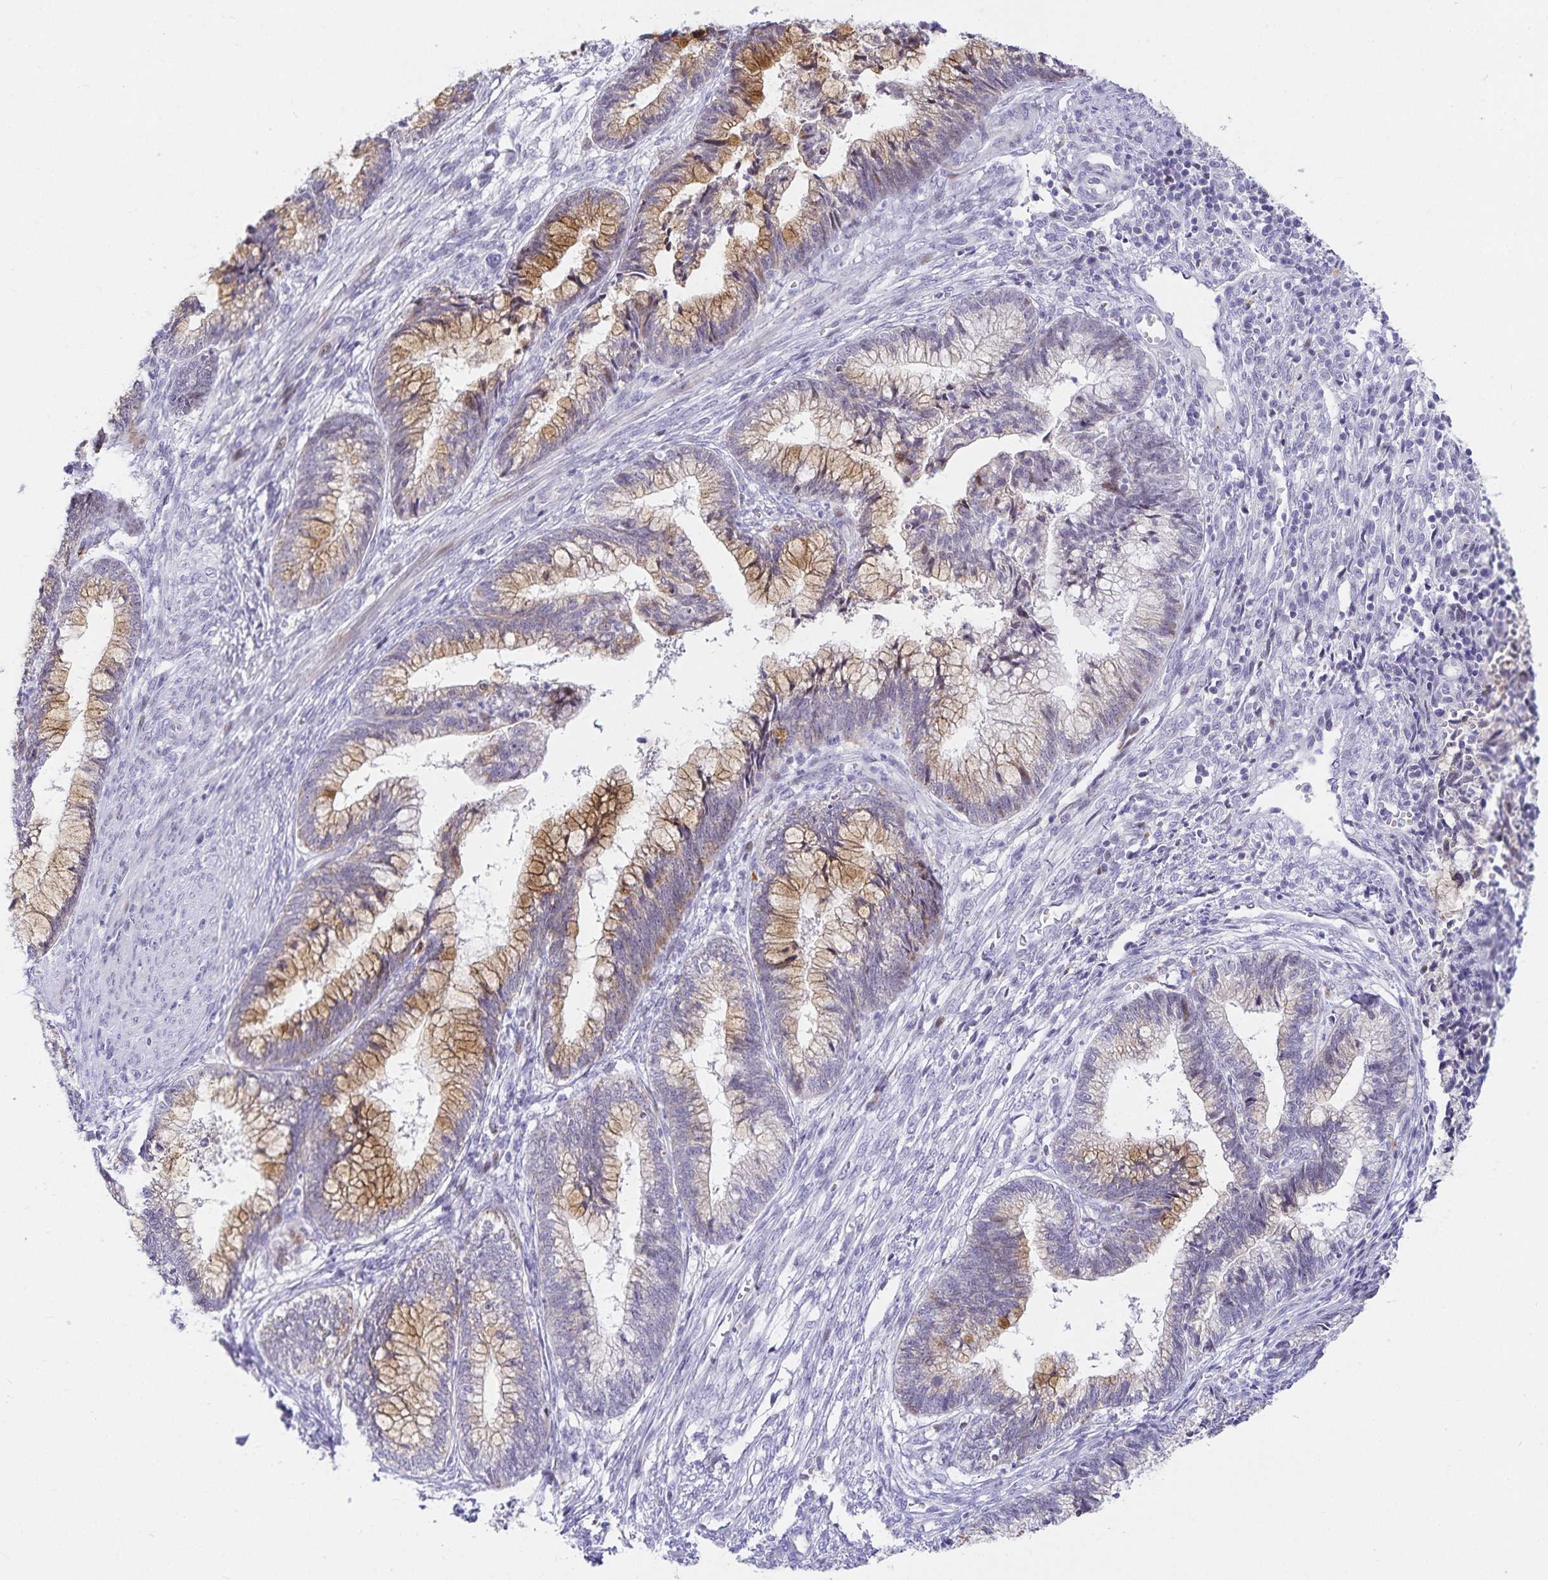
{"staining": {"intensity": "moderate", "quantity": "25%-75%", "location": "cytoplasmic/membranous"}, "tissue": "cervical cancer", "cell_type": "Tumor cells", "image_type": "cancer", "snomed": [{"axis": "morphology", "description": "Adenocarcinoma, NOS"}, {"axis": "topography", "description": "Cervix"}], "caption": "About 25%-75% of tumor cells in adenocarcinoma (cervical) show moderate cytoplasmic/membranous protein staining as visualized by brown immunohistochemical staining.", "gene": "KBTBD13", "patient": {"sex": "female", "age": 44}}